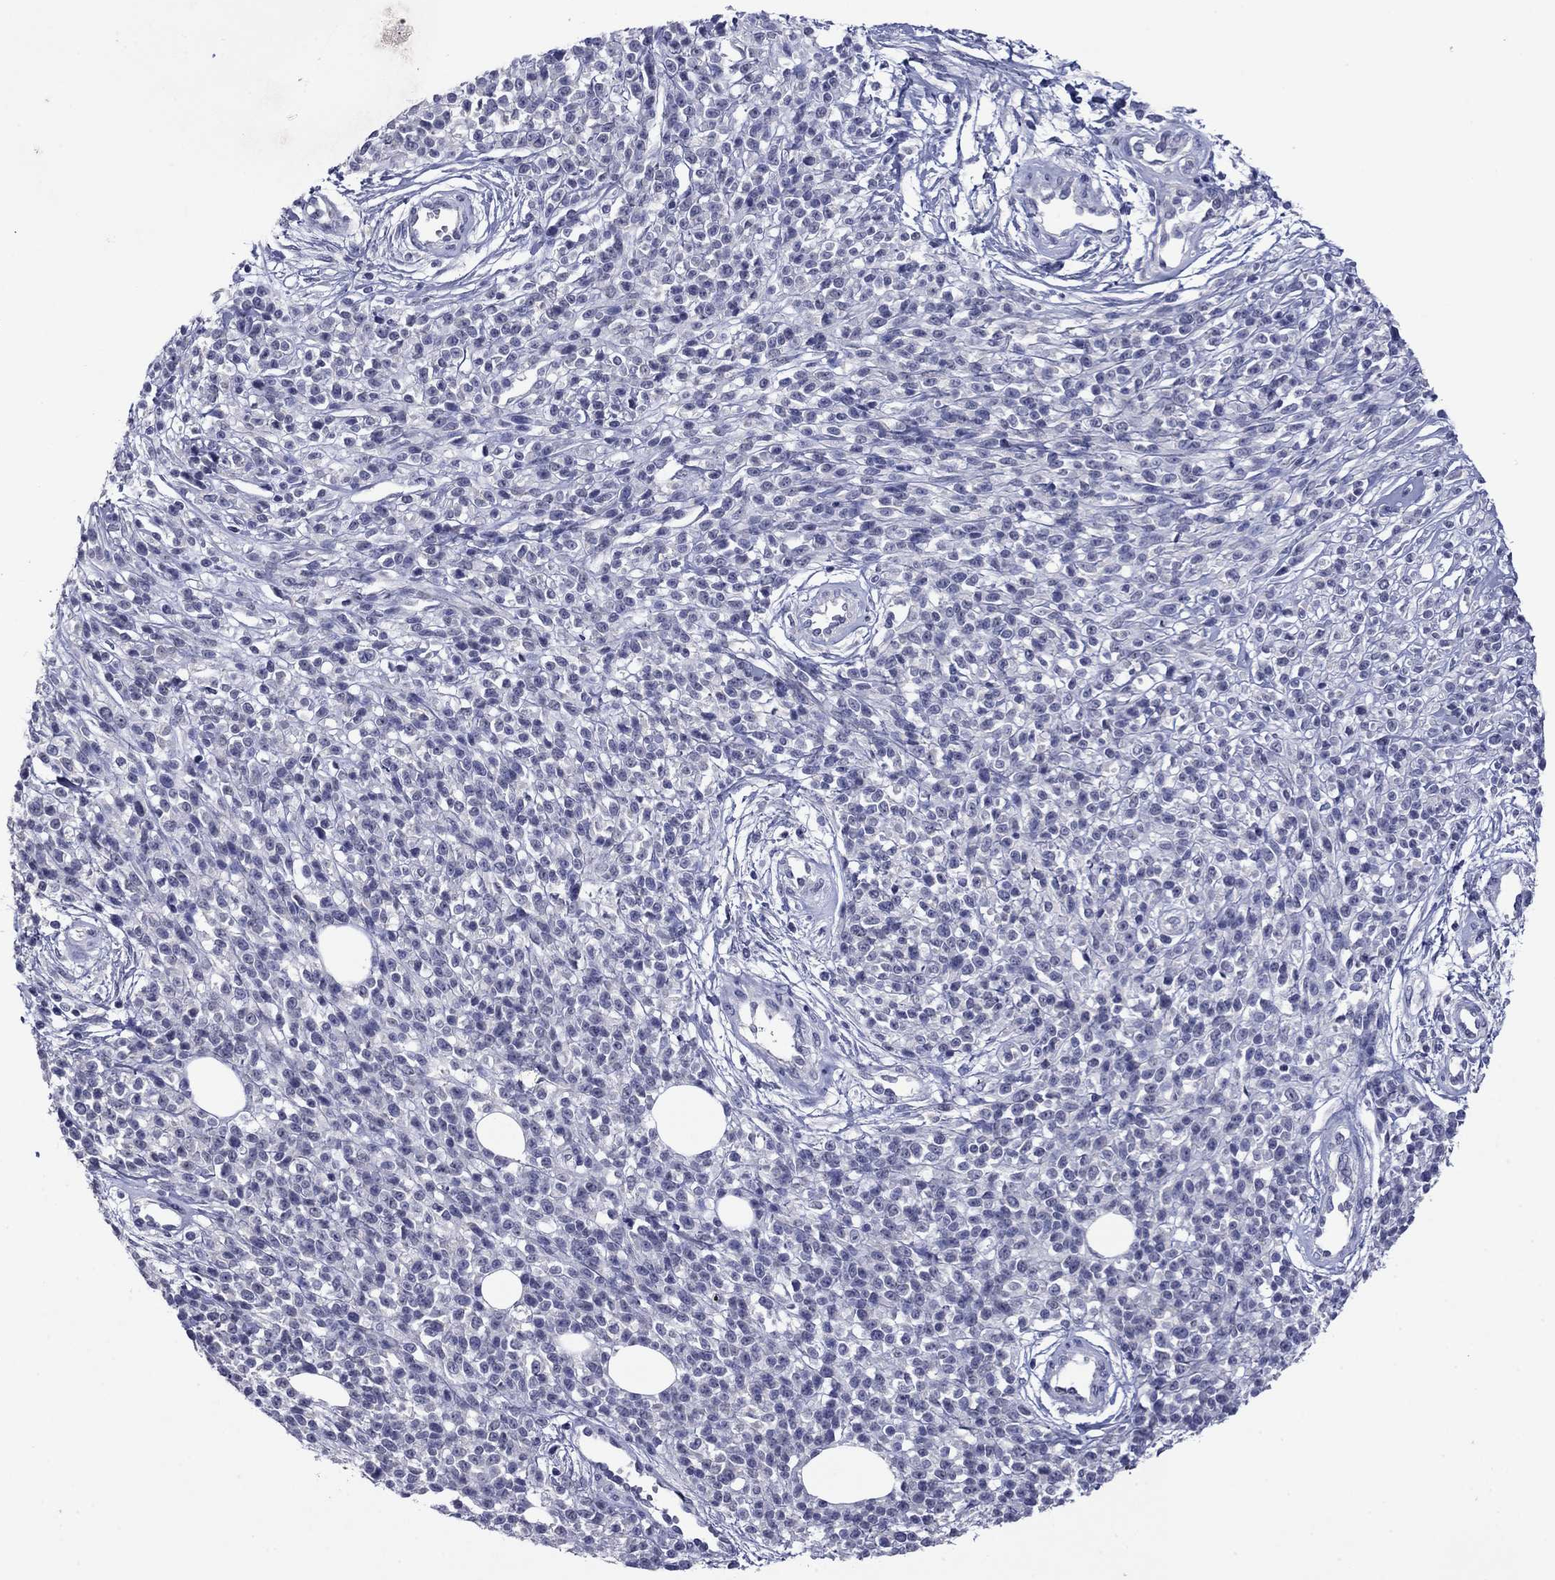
{"staining": {"intensity": "negative", "quantity": "none", "location": "none"}, "tissue": "melanoma", "cell_type": "Tumor cells", "image_type": "cancer", "snomed": [{"axis": "morphology", "description": "Malignant melanoma, NOS"}, {"axis": "topography", "description": "Skin"}, {"axis": "topography", "description": "Skin of trunk"}], "caption": "Histopathology image shows no significant protein positivity in tumor cells of melanoma.", "gene": "HAO1", "patient": {"sex": "male", "age": 74}}